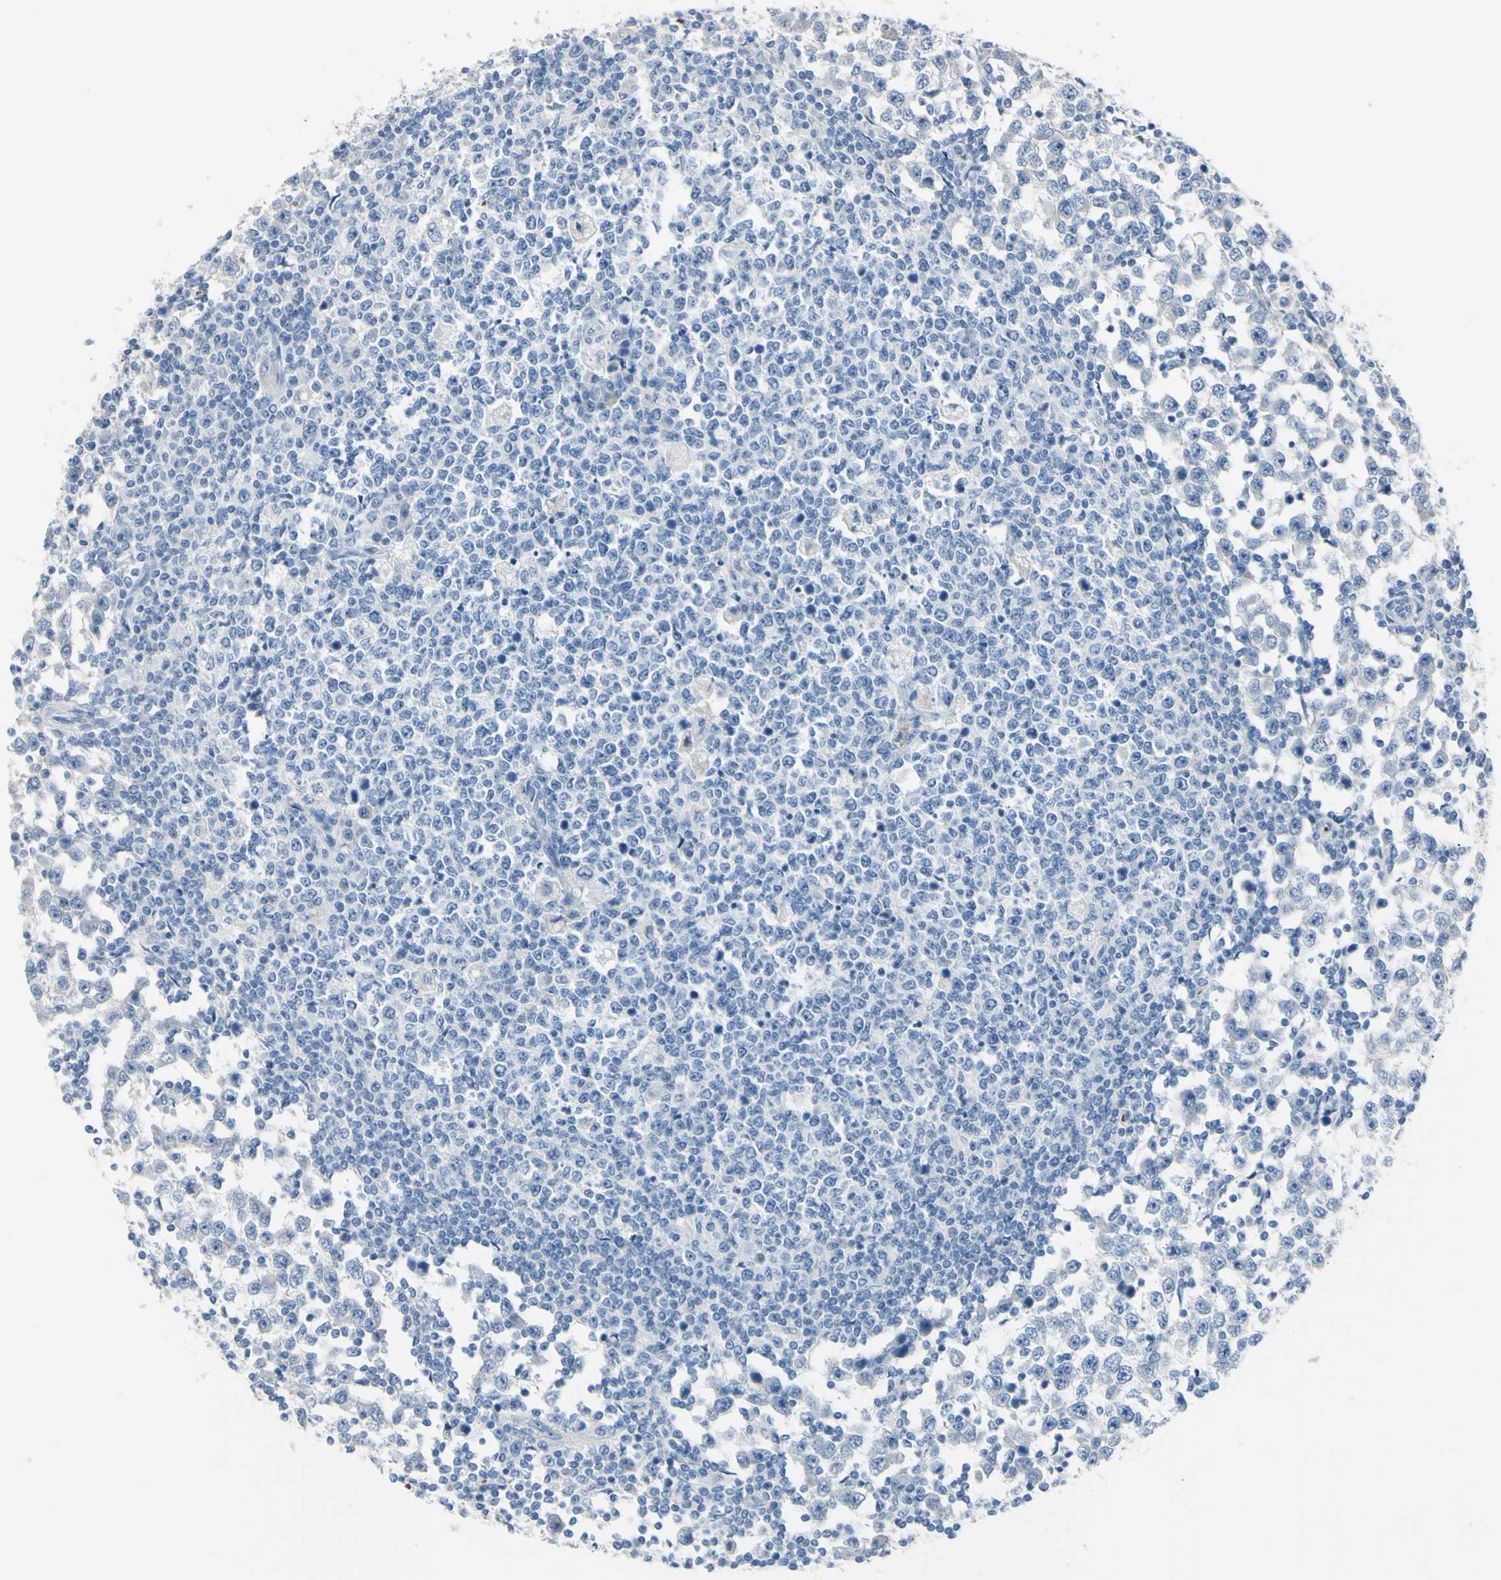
{"staining": {"intensity": "negative", "quantity": "none", "location": "none"}, "tissue": "testis cancer", "cell_type": "Tumor cells", "image_type": "cancer", "snomed": [{"axis": "morphology", "description": "Seminoma, NOS"}, {"axis": "topography", "description": "Testis"}], "caption": "DAB (3,3'-diaminobenzidine) immunohistochemical staining of testis cancer (seminoma) shows no significant expression in tumor cells.", "gene": "NCBP2L", "patient": {"sex": "male", "age": 65}}